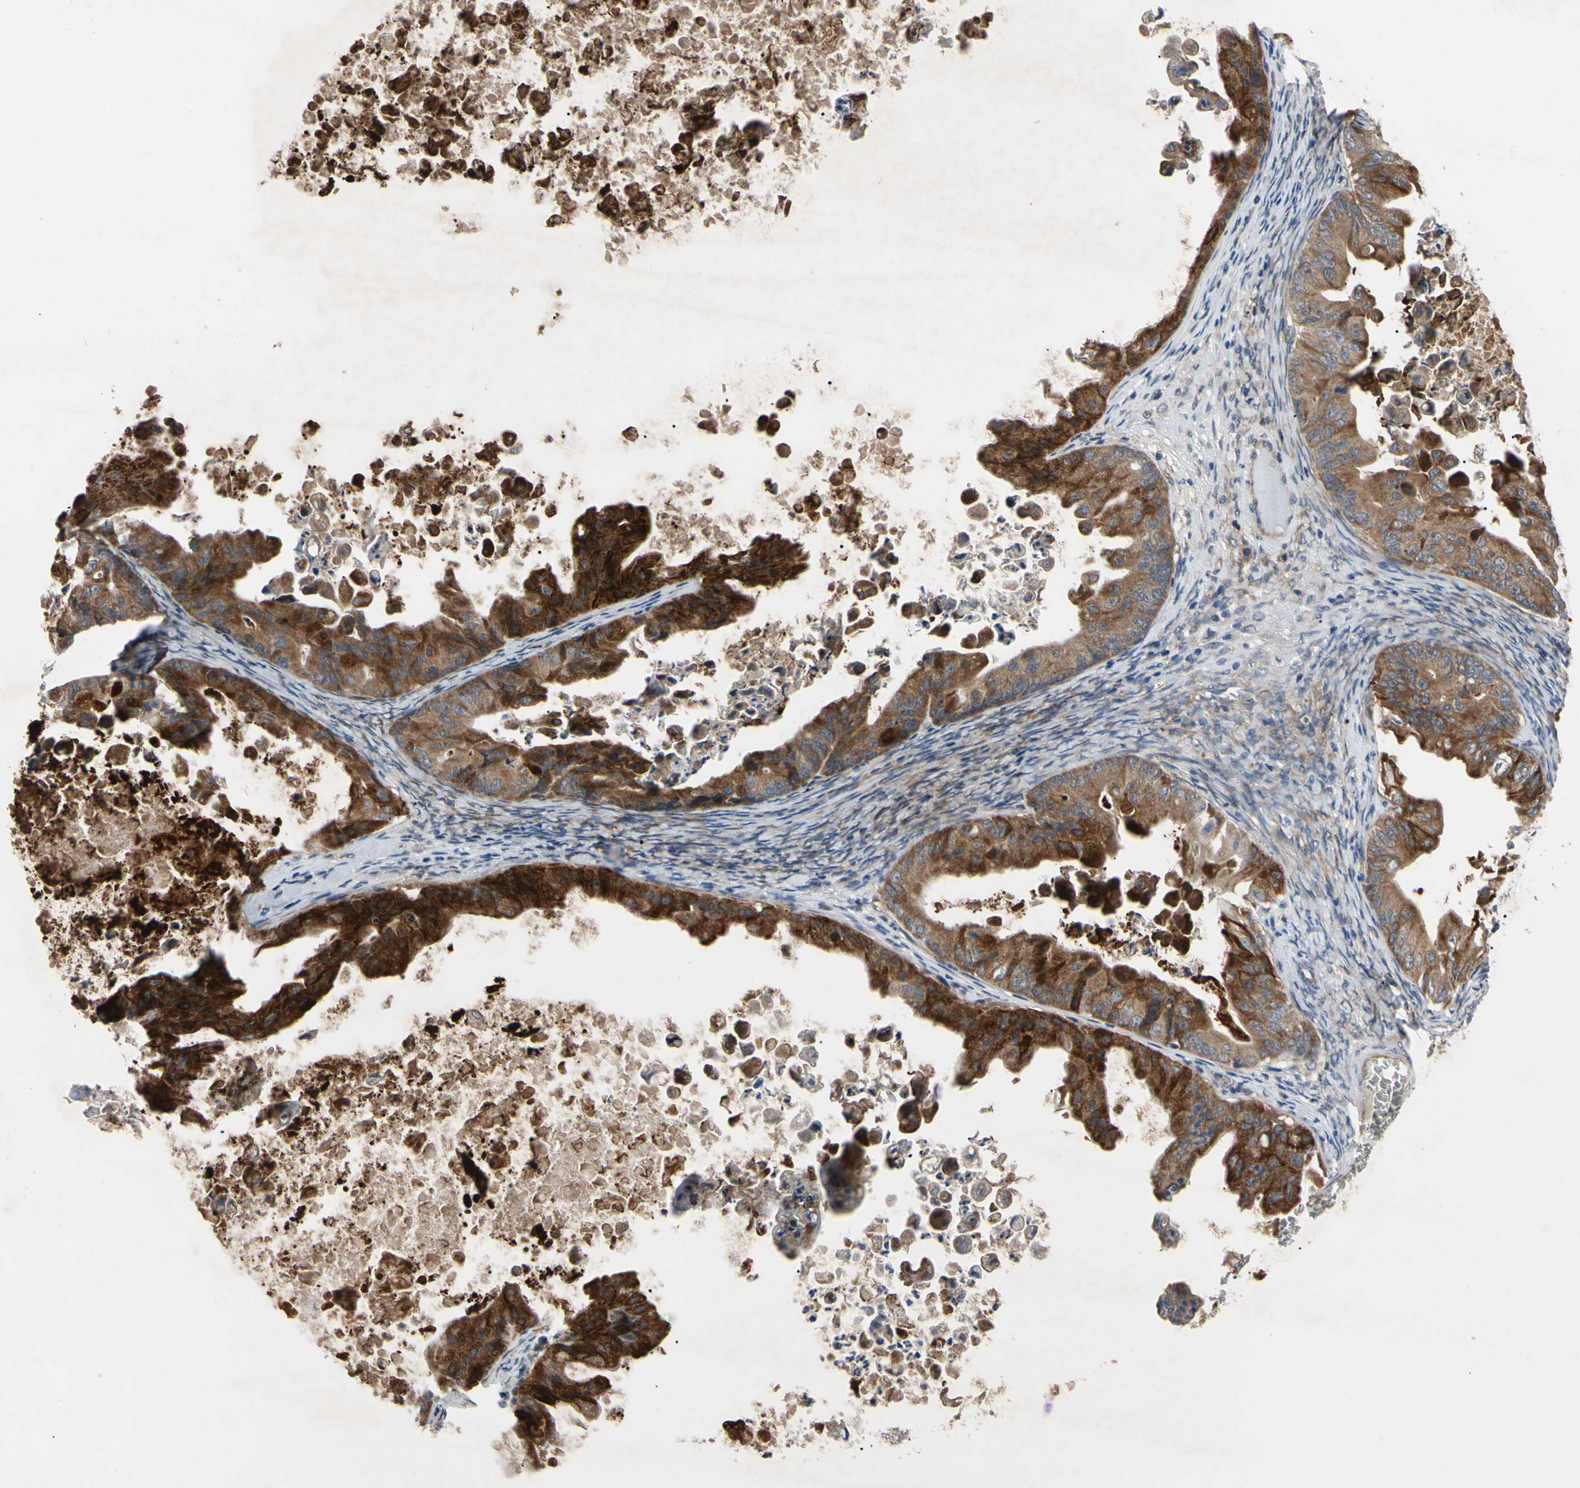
{"staining": {"intensity": "strong", "quantity": ">75%", "location": "cytoplasmic/membranous"}, "tissue": "ovarian cancer", "cell_type": "Tumor cells", "image_type": "cancer", "snomed": [{"axis": "morphology", "description": "Cystadenocarcinoma, mucinous, NOS"}, {"axis": "topography", "description": "Ovary"}], "caption": "High-magnification brightfield microscopy of ovarian mucinous cystadenocarcinoma stained with DAB (3,3'-diaminobenzidine) (brown) and counterstained with hematoxylin (blue). tumor cells exhibit strong cytoplasmic/membranous expression is seen in approximately>75% of cells.", "gene": "SVIL", "patient": {"sex": "female", "age": 37}}